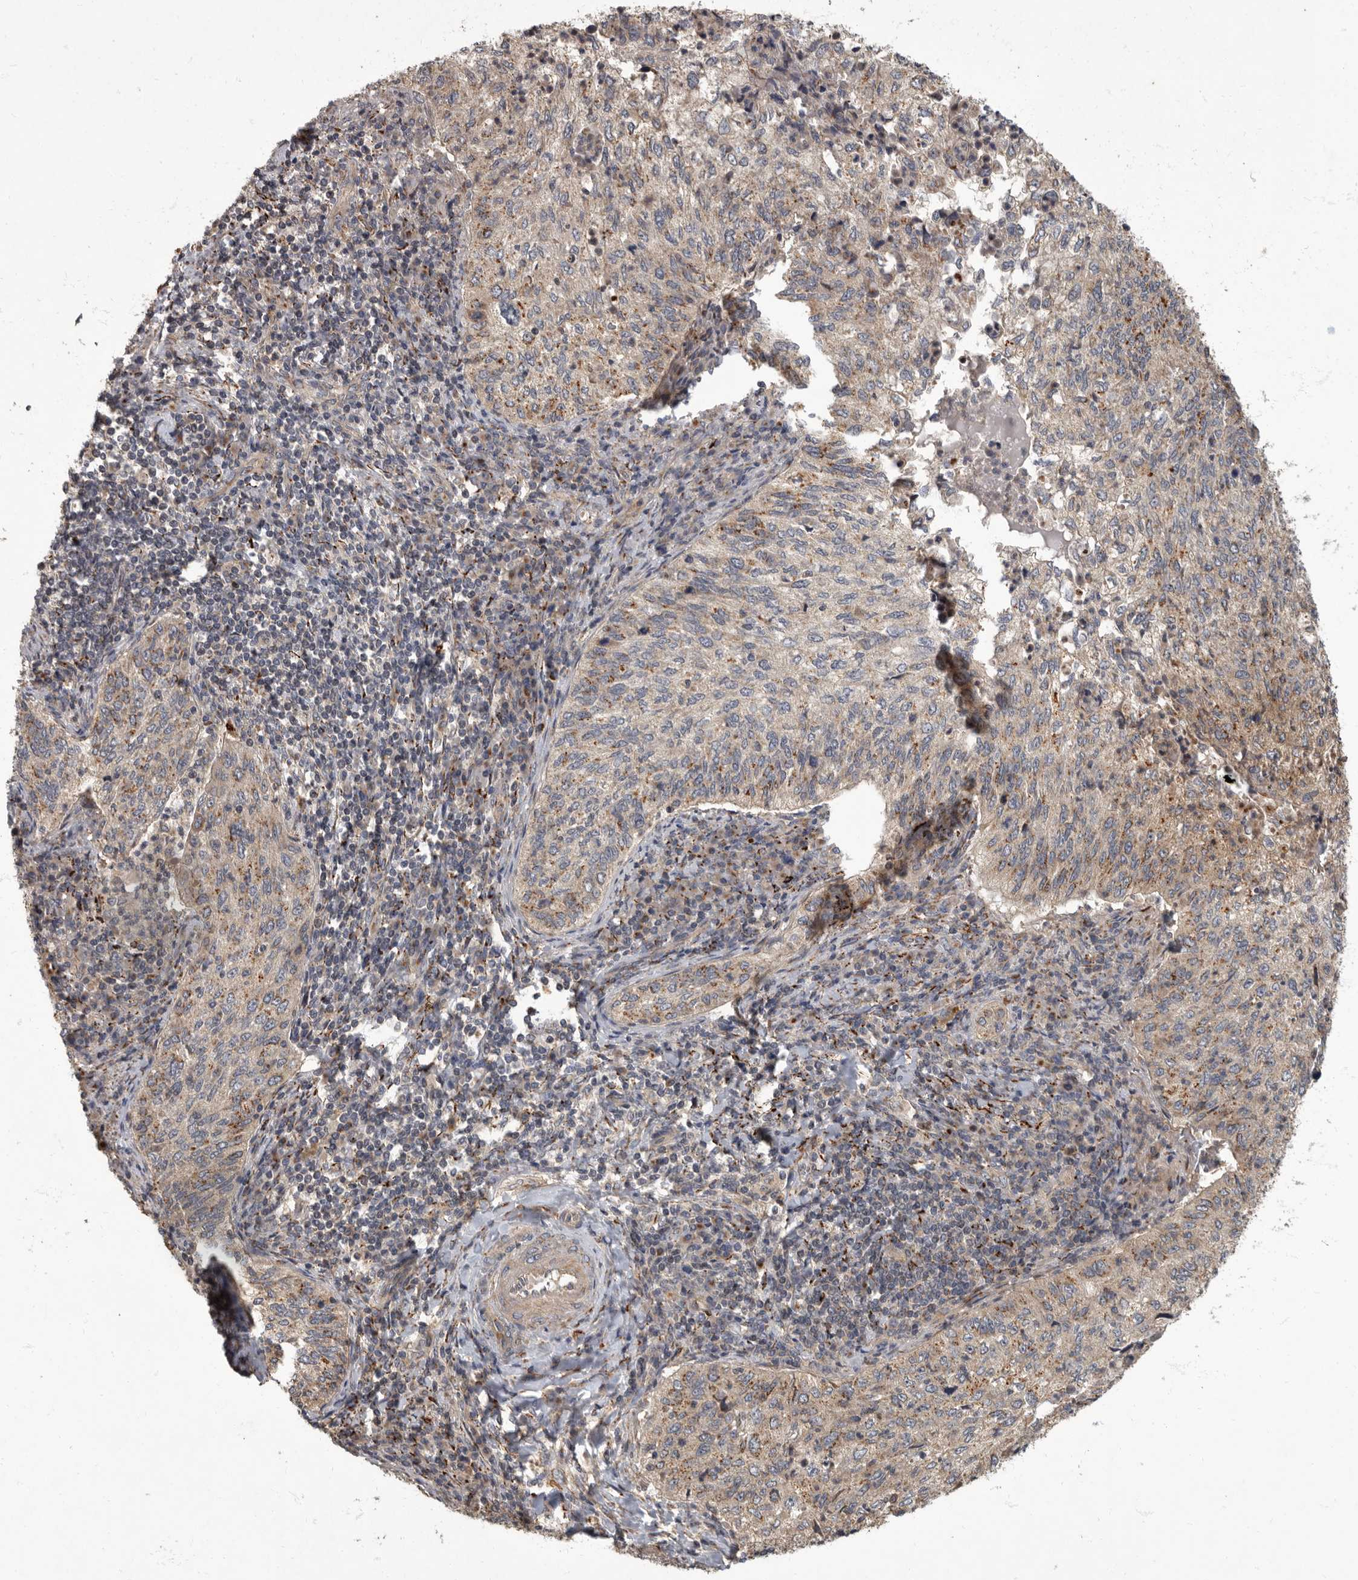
{"staining": {"intensity": "moderate", "quantity": "<25%", "location": "cytoplasmic/membranous"}, "tissue": "cervical cancer", "cell_type": "Tumor cells", "image_type": "cancer", "snomed": [{"axis": "morphology", "description": "Squamous cell carcinoma, NOS"}, {"axis": "topography", "description": "Cervix"}], "caption": "Immunohistochemistry micrograph of neoplastic tissue: cervical cancer (squamous cell carcinoma) stained using immunohistochemistry demonstrates low levels of moderate protein expression localized specifically in the cytoplasmic/membranous of tumor cells, appearing as a cytoplasmic/membranous brown color.", "gene": "IQCK", "patient": {"sex": "female", "age": 30}}